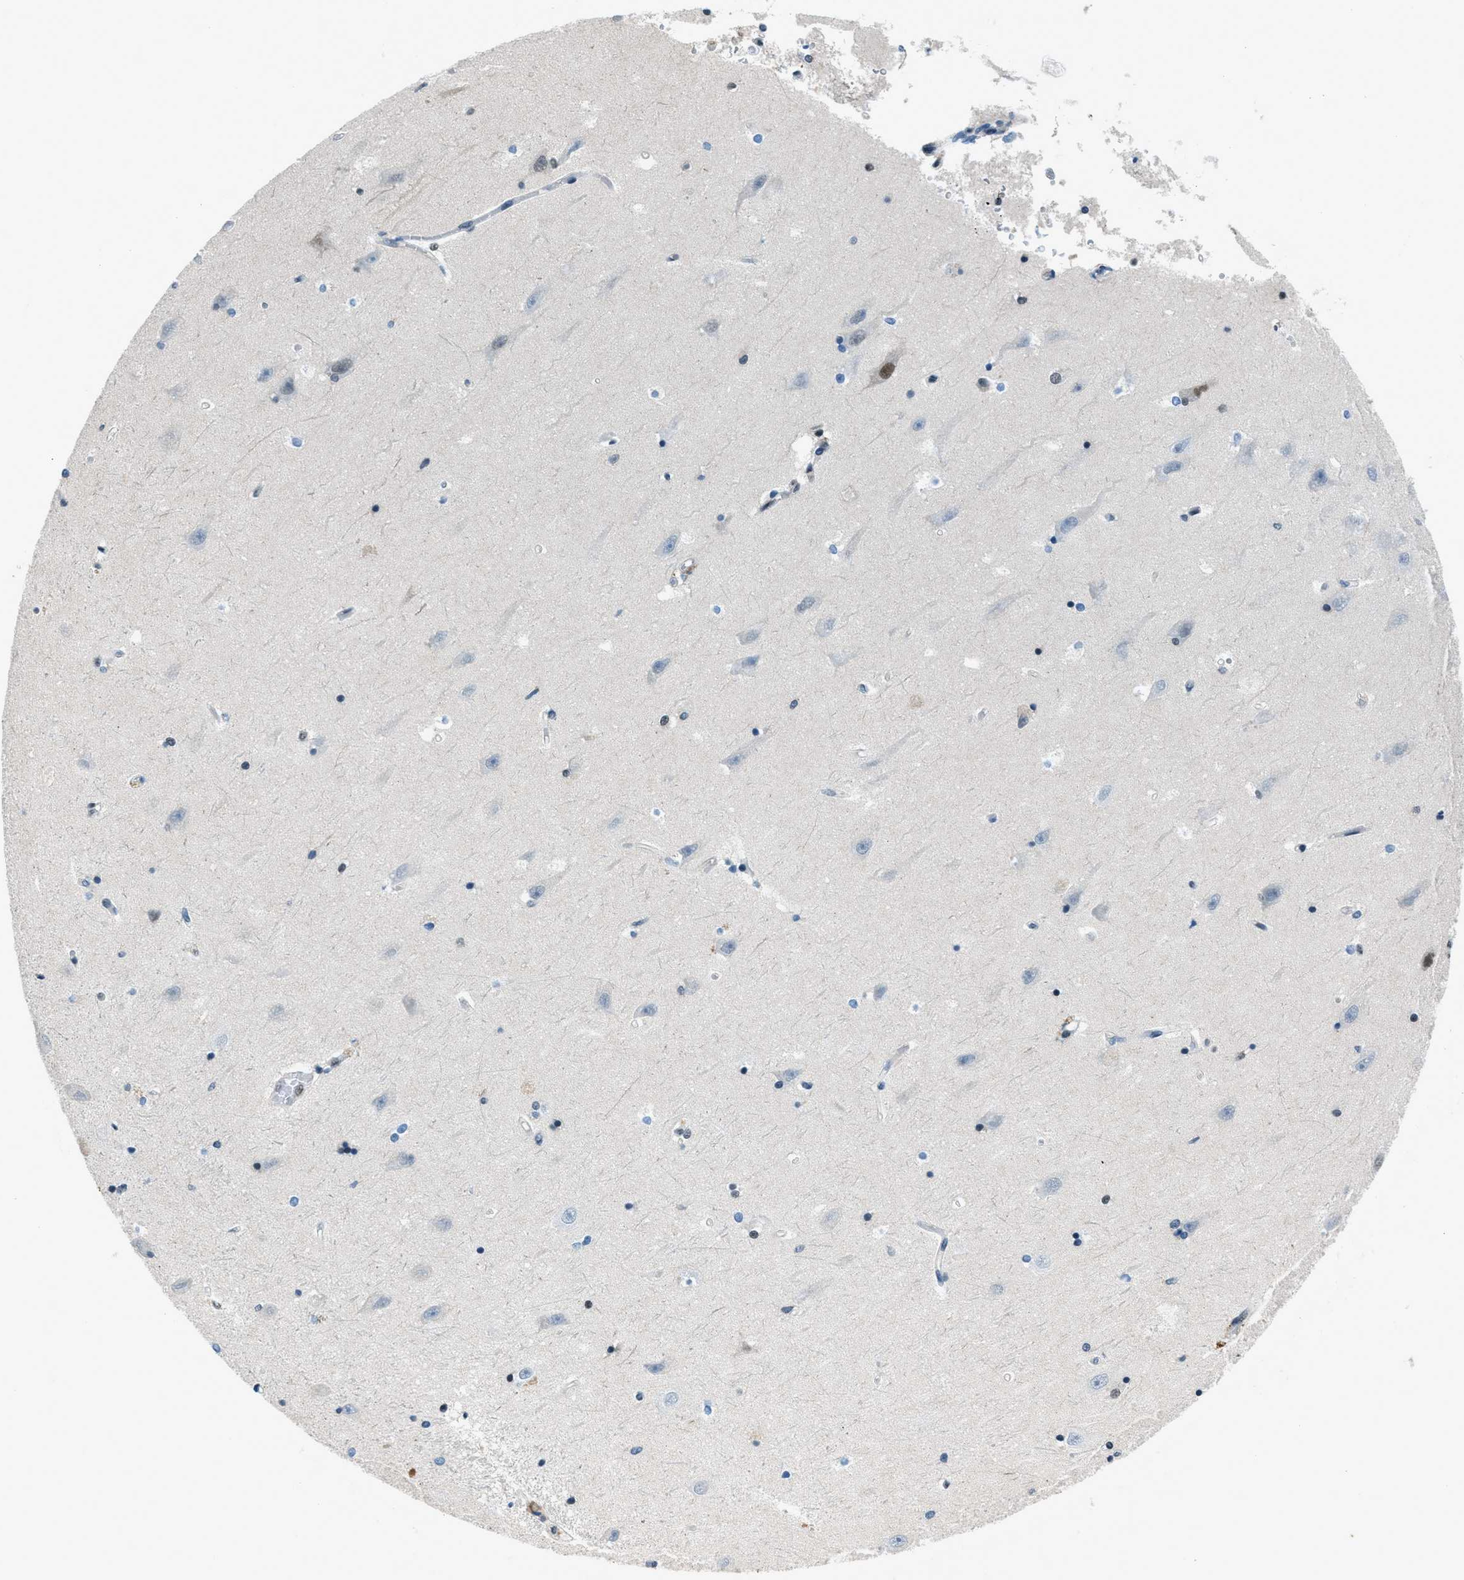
{"staining": {"intensity": "moderate", "quantity": "<25%", "location": "nuclear"}, "tissue": "hippocampus", "cell_type": "Glial cells", "image_type": "normal", "snomed": [{"axis": "morphology", "description": "Normal tissue, NOS"}, {"axis": "topography", "description": "Hippocampus"}], "caption": "Immunohistochemistry histopathology image of normal hippocampus: hippocampus stained using immunohistochemistry exhibits low levels of moderate protein expression localized specifically in the nuclear of glial cells, appearing as a nuclear brown color.", "gene": "OGFR", "patient": {"sex": "male", "age": 45}}